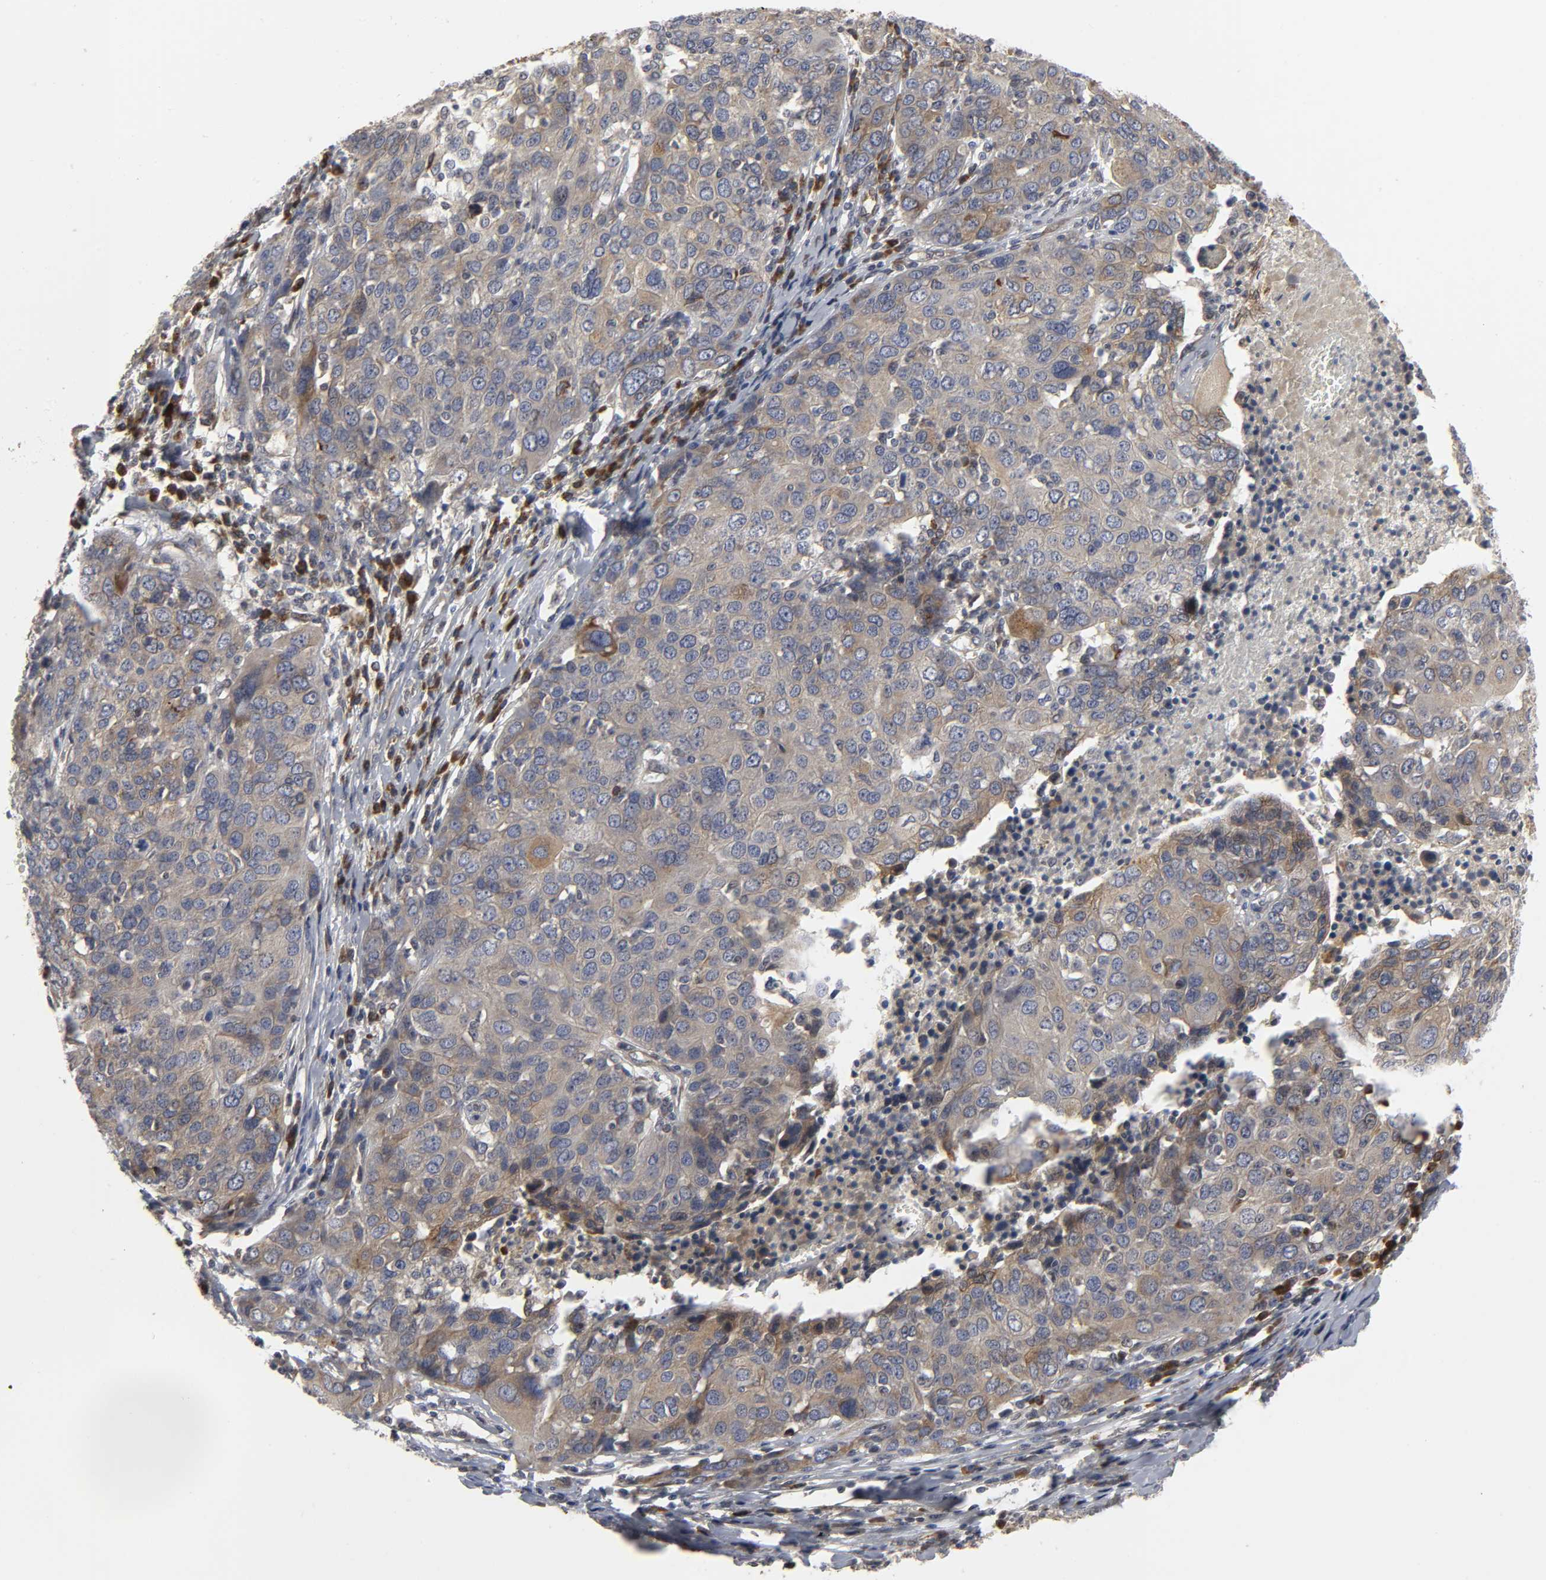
{"staining": {"intensity": "weak", "quantity": "<25%", "location": "cytoplasmic/membranous"}, "tissue": "ovarian cancer", "cell_type": "Tumor cells", "image_type": "cancer", "snomed": [{"axis": "morphology", "description": "Carcinoma, endometroid"}, {"axis": "topography", "description": "Ovary"}], "caption": "Human ovarian cancer stained for a protein using immunohistochemistry shows no staining in tumor cells.", "gene": "ASB6", "patient": {"sex": "female", "age": 50}}